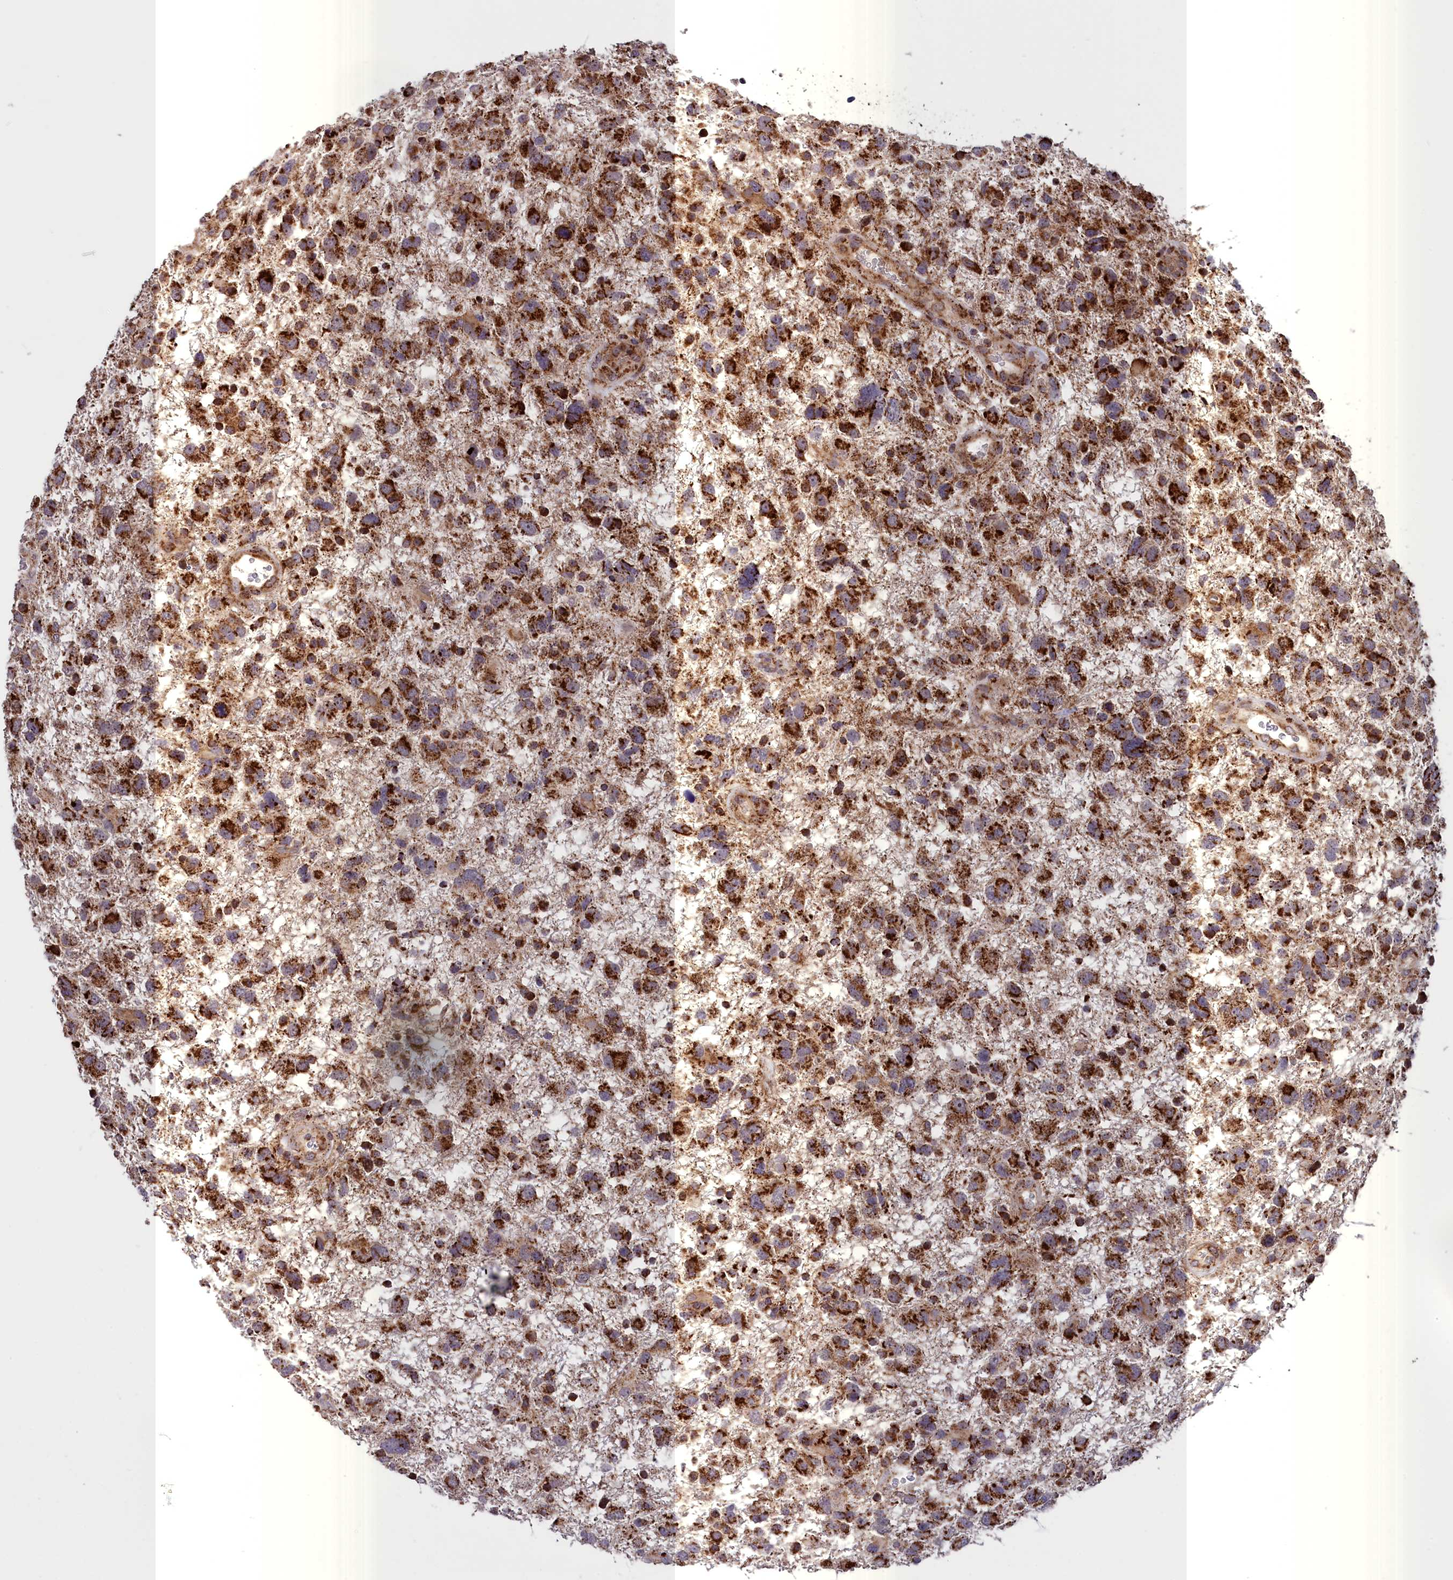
{"staining": {"intensity": "strong", "quantity": ">75%", "location": "cytoplasmic/membranous"}, "tissue": "glioma", "cell_type": "Tumor cells", "image_type": "cancer", "snomed": [{"axis": "morphology", "description": "Glioma, malignant, High grade"}, {"axis": "topography", "description": "Brain"}], "caption": "Immunohistochemical staining of glioma demonstrates high levels of strong cytoplasmic/membranous positivity in about >75% of tumor cells.", "gene": "TIMM44", "patient": {"sex": "male", "age": 61}}